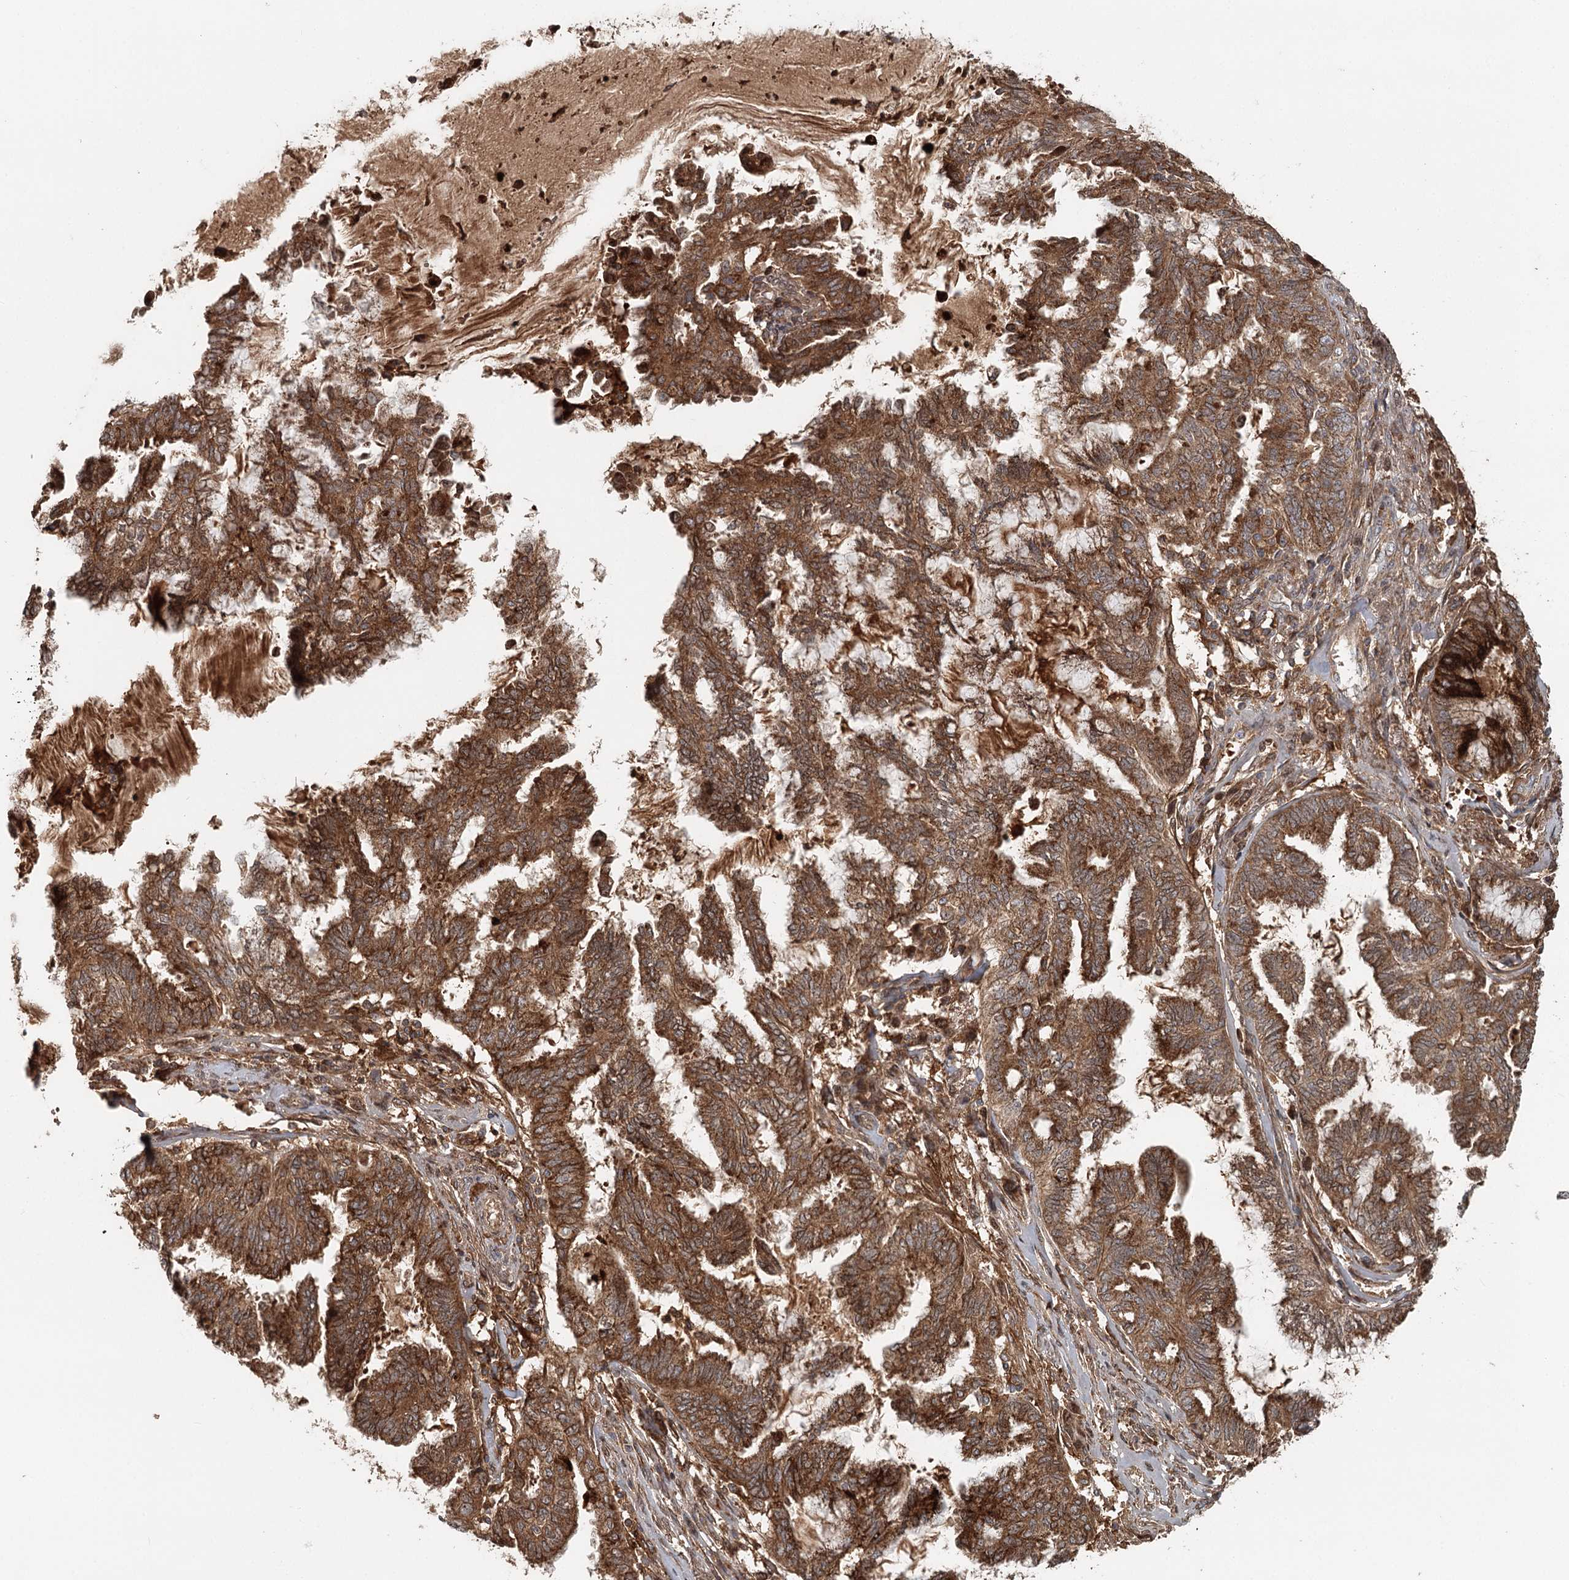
{"staining": {"intensity": "strong", "quantity": ">75%", "location": "cytoplasmic/membranous"}, "tissue": "endometrial cancer", "cell_type": "Tumor cells", "image_type": "cancer", "snomed": [{"axis": "morphology", "description": "Adenocarcinoma, NOS"}, {"axis": "topography", "description": "Endometrium"}], "caption": "Immunohistochemistry (IHC) of human adenocarcinoma (endometrial) reveals high levels of strong cytoplasmic/membranous expression in about >75% of tumor cells. (DAB (3,3'-diaminobenzidine) = brown stain, brightfield microscopy at high magnification).", "gene": "RNF111", "patient": {"sex": "female", "age": 86}}